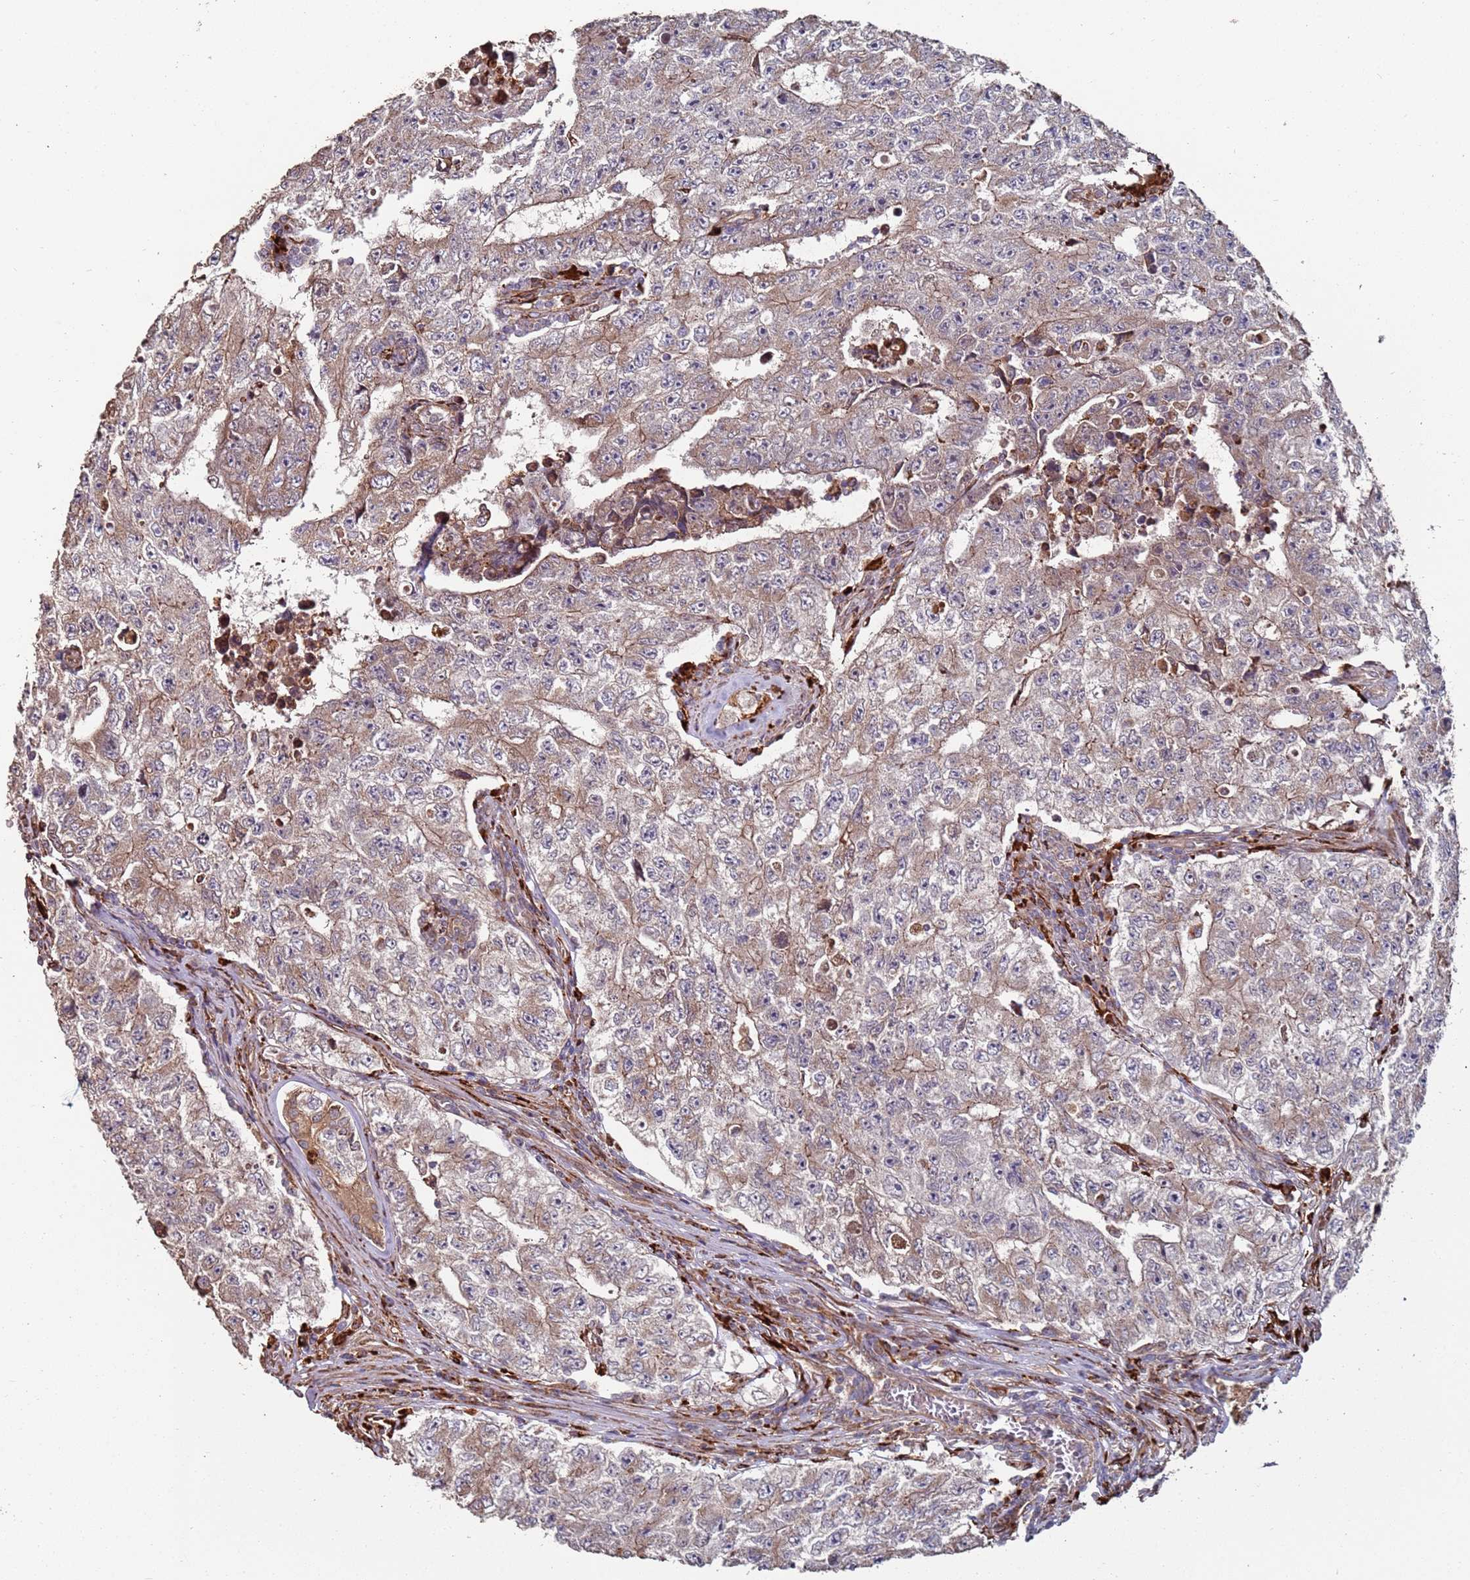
{"staining": {"intensity": "moderate", "quantity": ">75%", "location": "cytoplasmic/membranous"}, "tissue": "testis cancer", "cell_type": "Tumor cells", "image_type": "cancer", "snomed": [{"axis": "morphology", "description": "Carcinoma, Embryonal, NOS"}, {"axis": "topography", "description": "Testis"}], "caption": "Testis embryonal carcinoma stained for a protein (brown) demonstrates moderate cytoplasmic/membranous positive staining in approximately >75% of tumor cells.", "gene": "LACC1", "patient": {"sex": "male", "age": 17}}